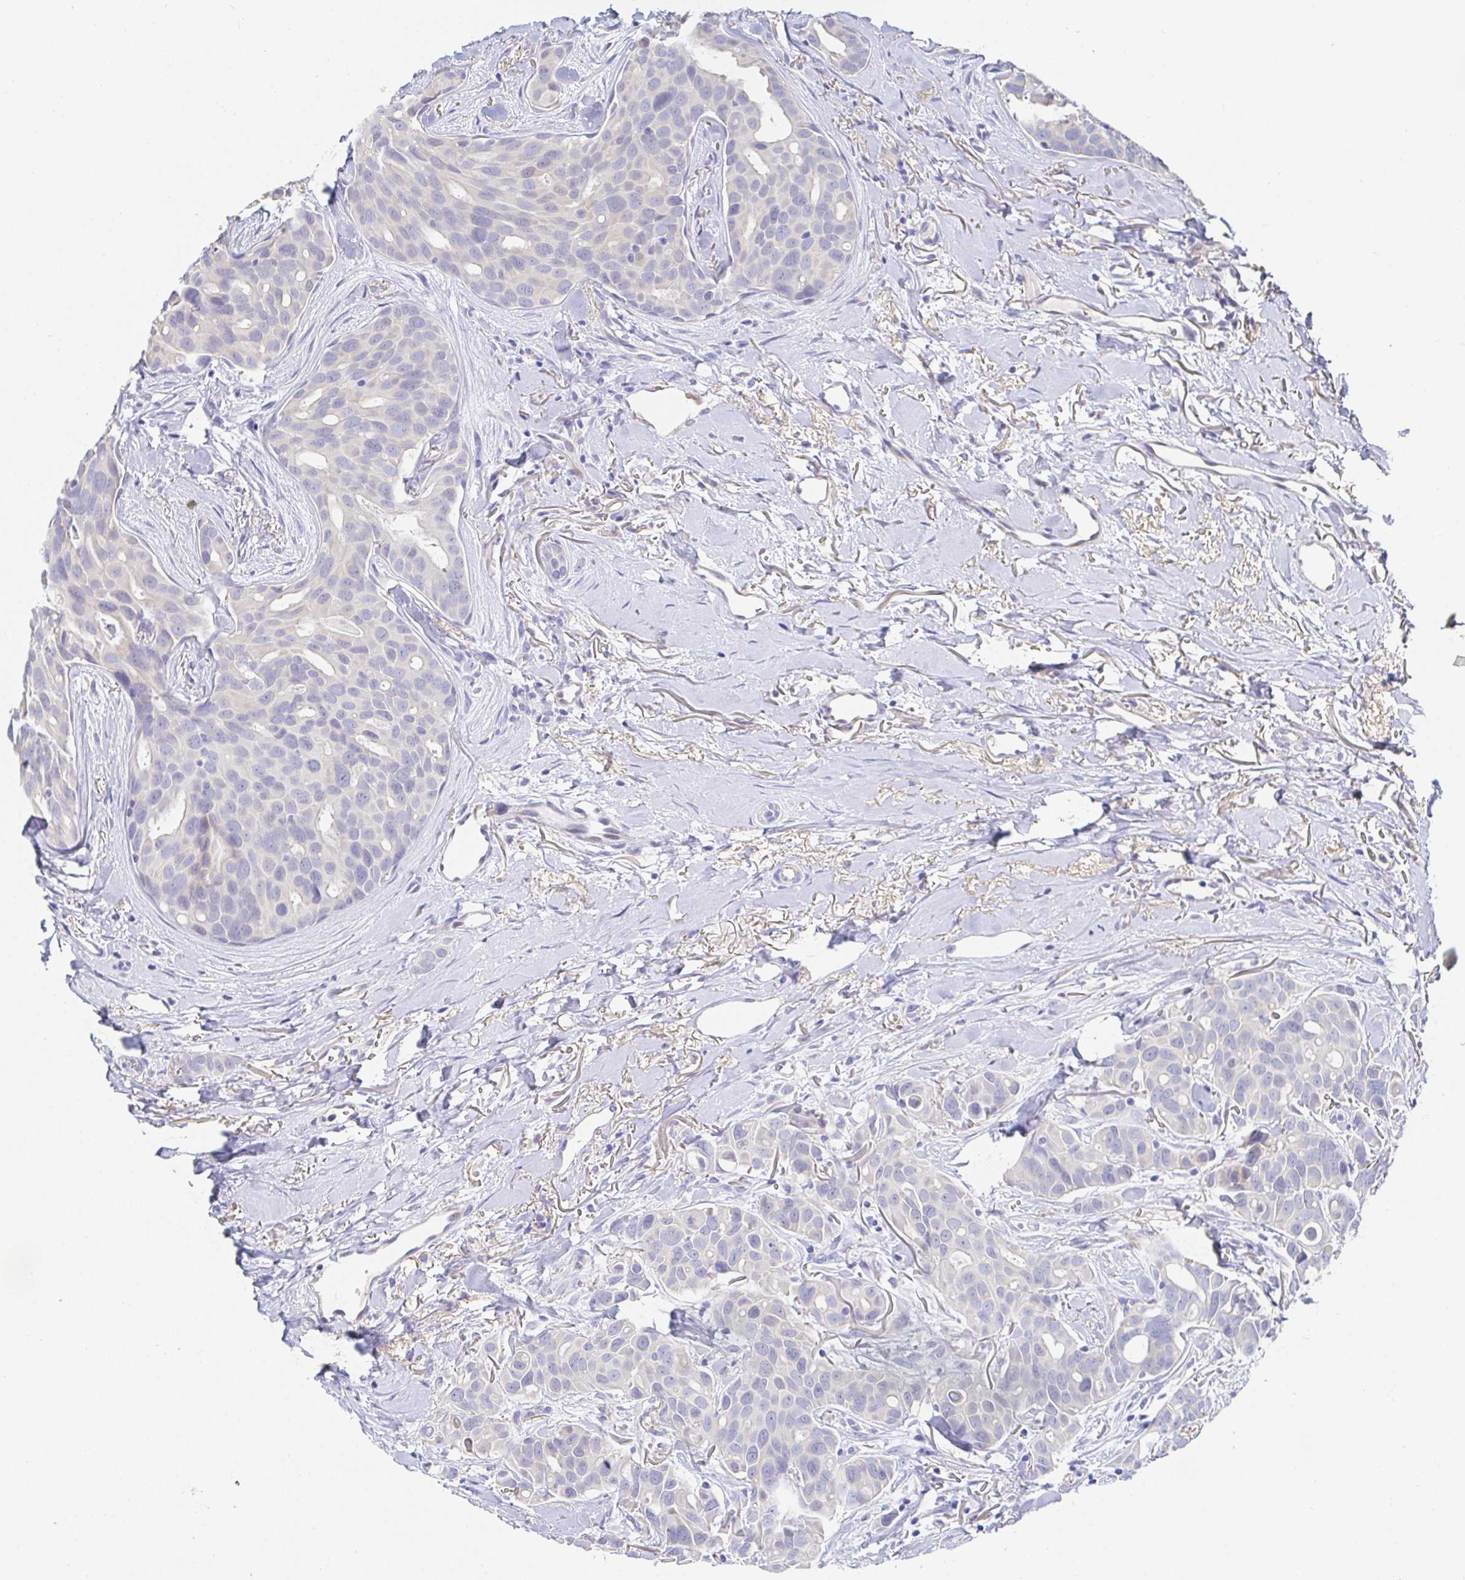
{"staining": {"intensity": "negative", "quantity": "none", "location": "none"}, "tissue": "breast cancer", "cell_type": "Tumor cells", "image_type": "cancer", "snomed": [{"axis": "morphology", "description": "Duct carcinoma"}, {"axis": "topography", "description": "Breast"}], "caption": "This is a micrograph of immunohistochemistry staining of breast invasive ductal carcinoma, which shows no expression in tumor cells. The staining is performed using DAB brown chromogen with nuclei counter-stained in using hematoxylin.", "gene": "PDE6B", "patient": {"sex": "female", "age": 54}}